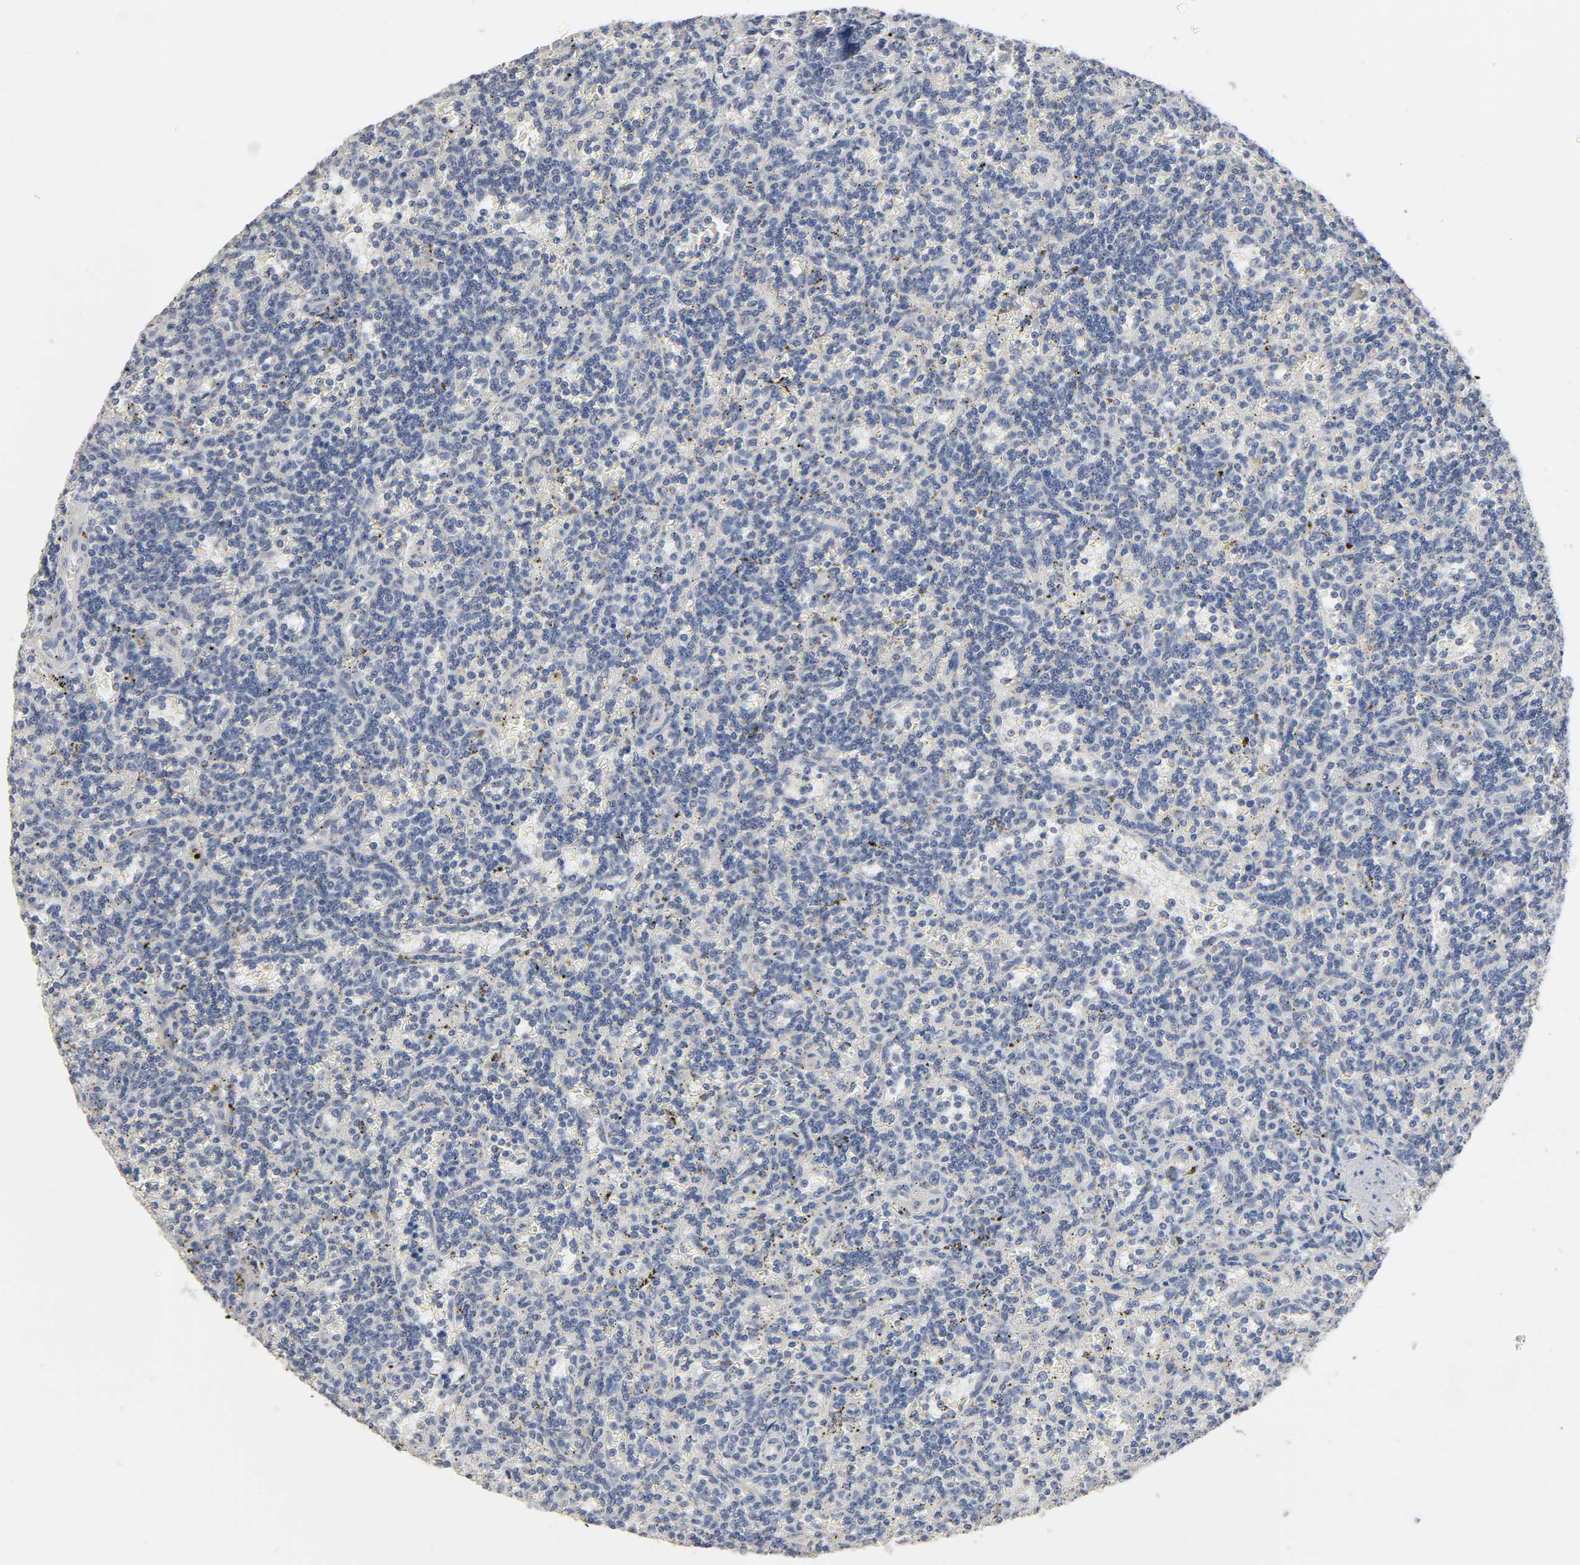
{"staining": {"intensity": "negative", "quantity": "none", "location": "none"}, "tissue": "lymphoma", "cell_type": "Tumor cells", "image_type": "cancer", "snomed": [{"axis": "morphology", "description": "Malignant lymphoma, non-Hodgkin's type, Low grade"}, {"axis": "topography", "description": "Spleen"}], "caption": "High power microscopy photomicrograph of an immunohistochemistry (IHC) micrograph of low-grade malignant lymphoma, non-Hodgkin's type, revealing no significant staining in tumor cells. (Immunohistochemistry (ihc), brightfield microscopy, high magnification).", "gene": "SLC10A2", "patient": {"sex": "male", "age": 73}}